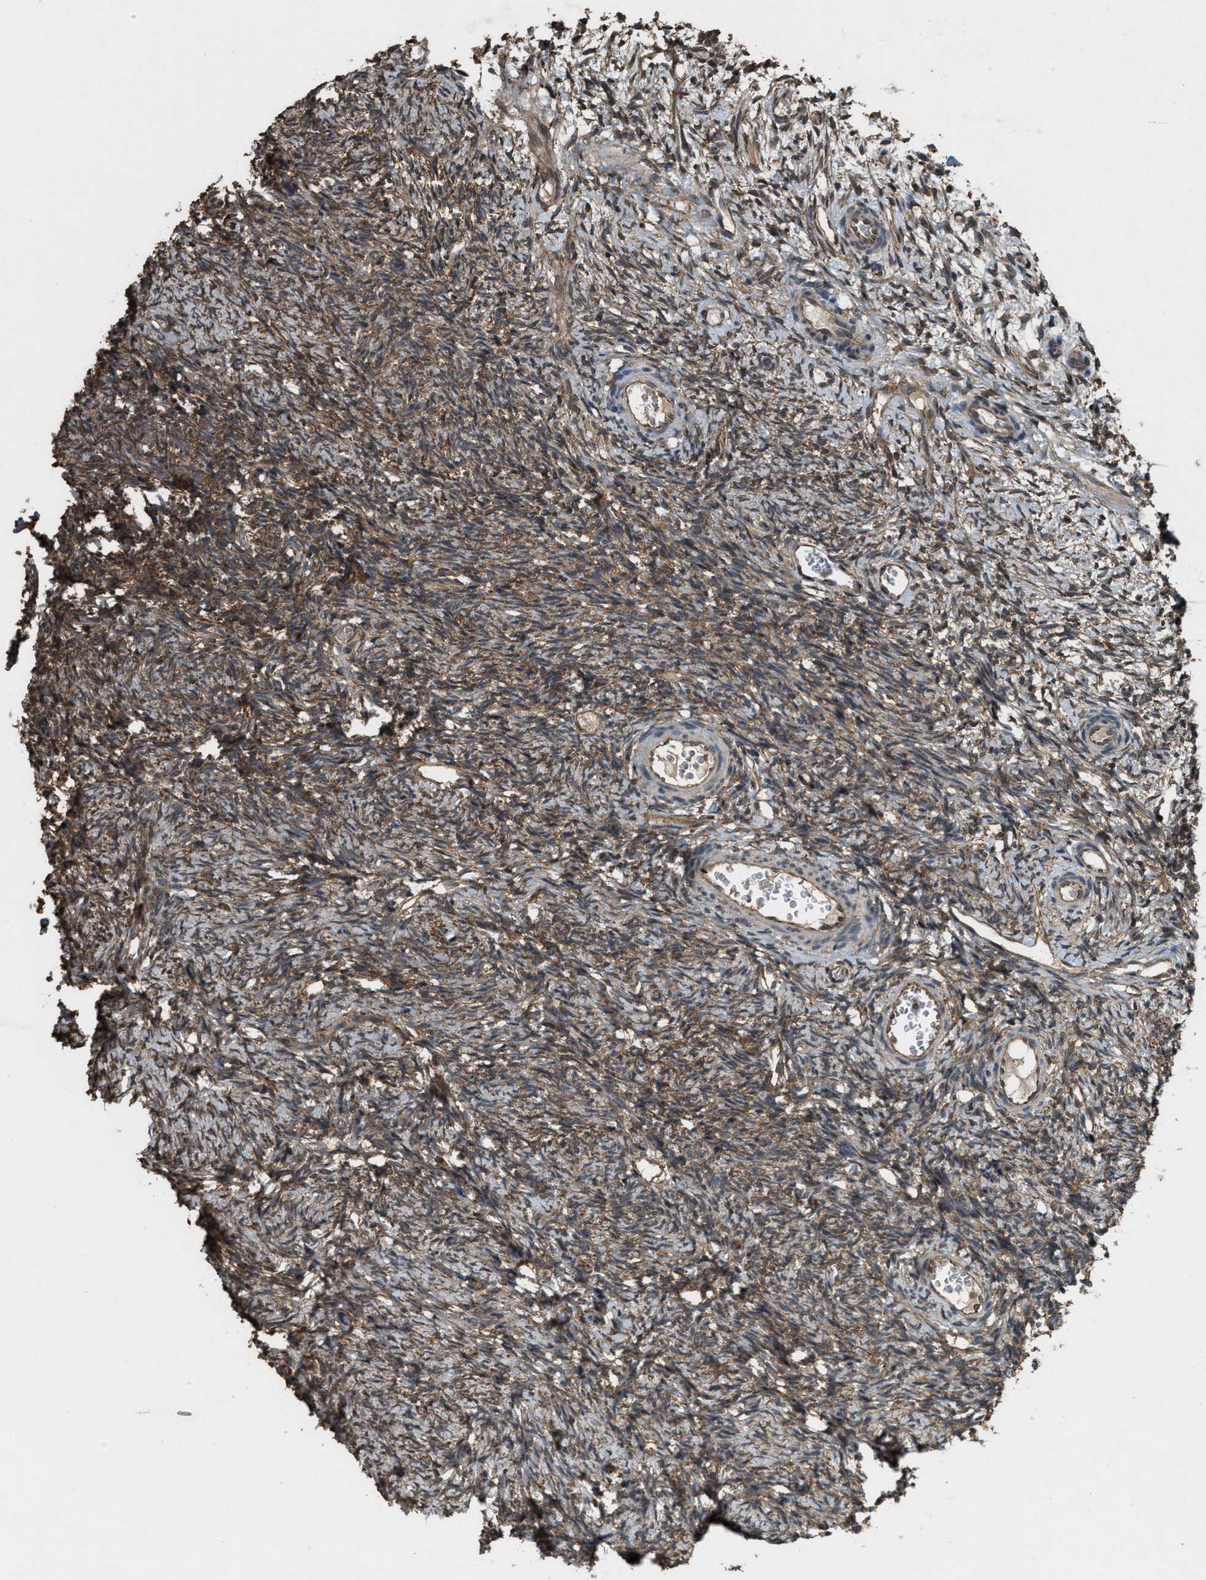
{"staining": {"intensity": "moderate", "quantity": ">75%", "location": "cytoplasmic/membranous"}, "tissue": "ovary", "cell_type": "Ovarian stroma cells", "image_type": "normal", "snomed": [{"axis": "morphology", "description": "Normal tissue, NOS"}, {"axis": "topography", "description": "Ovary"}], "caption": "Immunohistochemistry (IHC) (DAB) staining of benign ovary reveals moderate cytoplasmic/membranous protein expression in about >75% of ovarian stroma cells.", "gene": "ARHGEF5", "patient": {"sex": "female", "age": 33}}